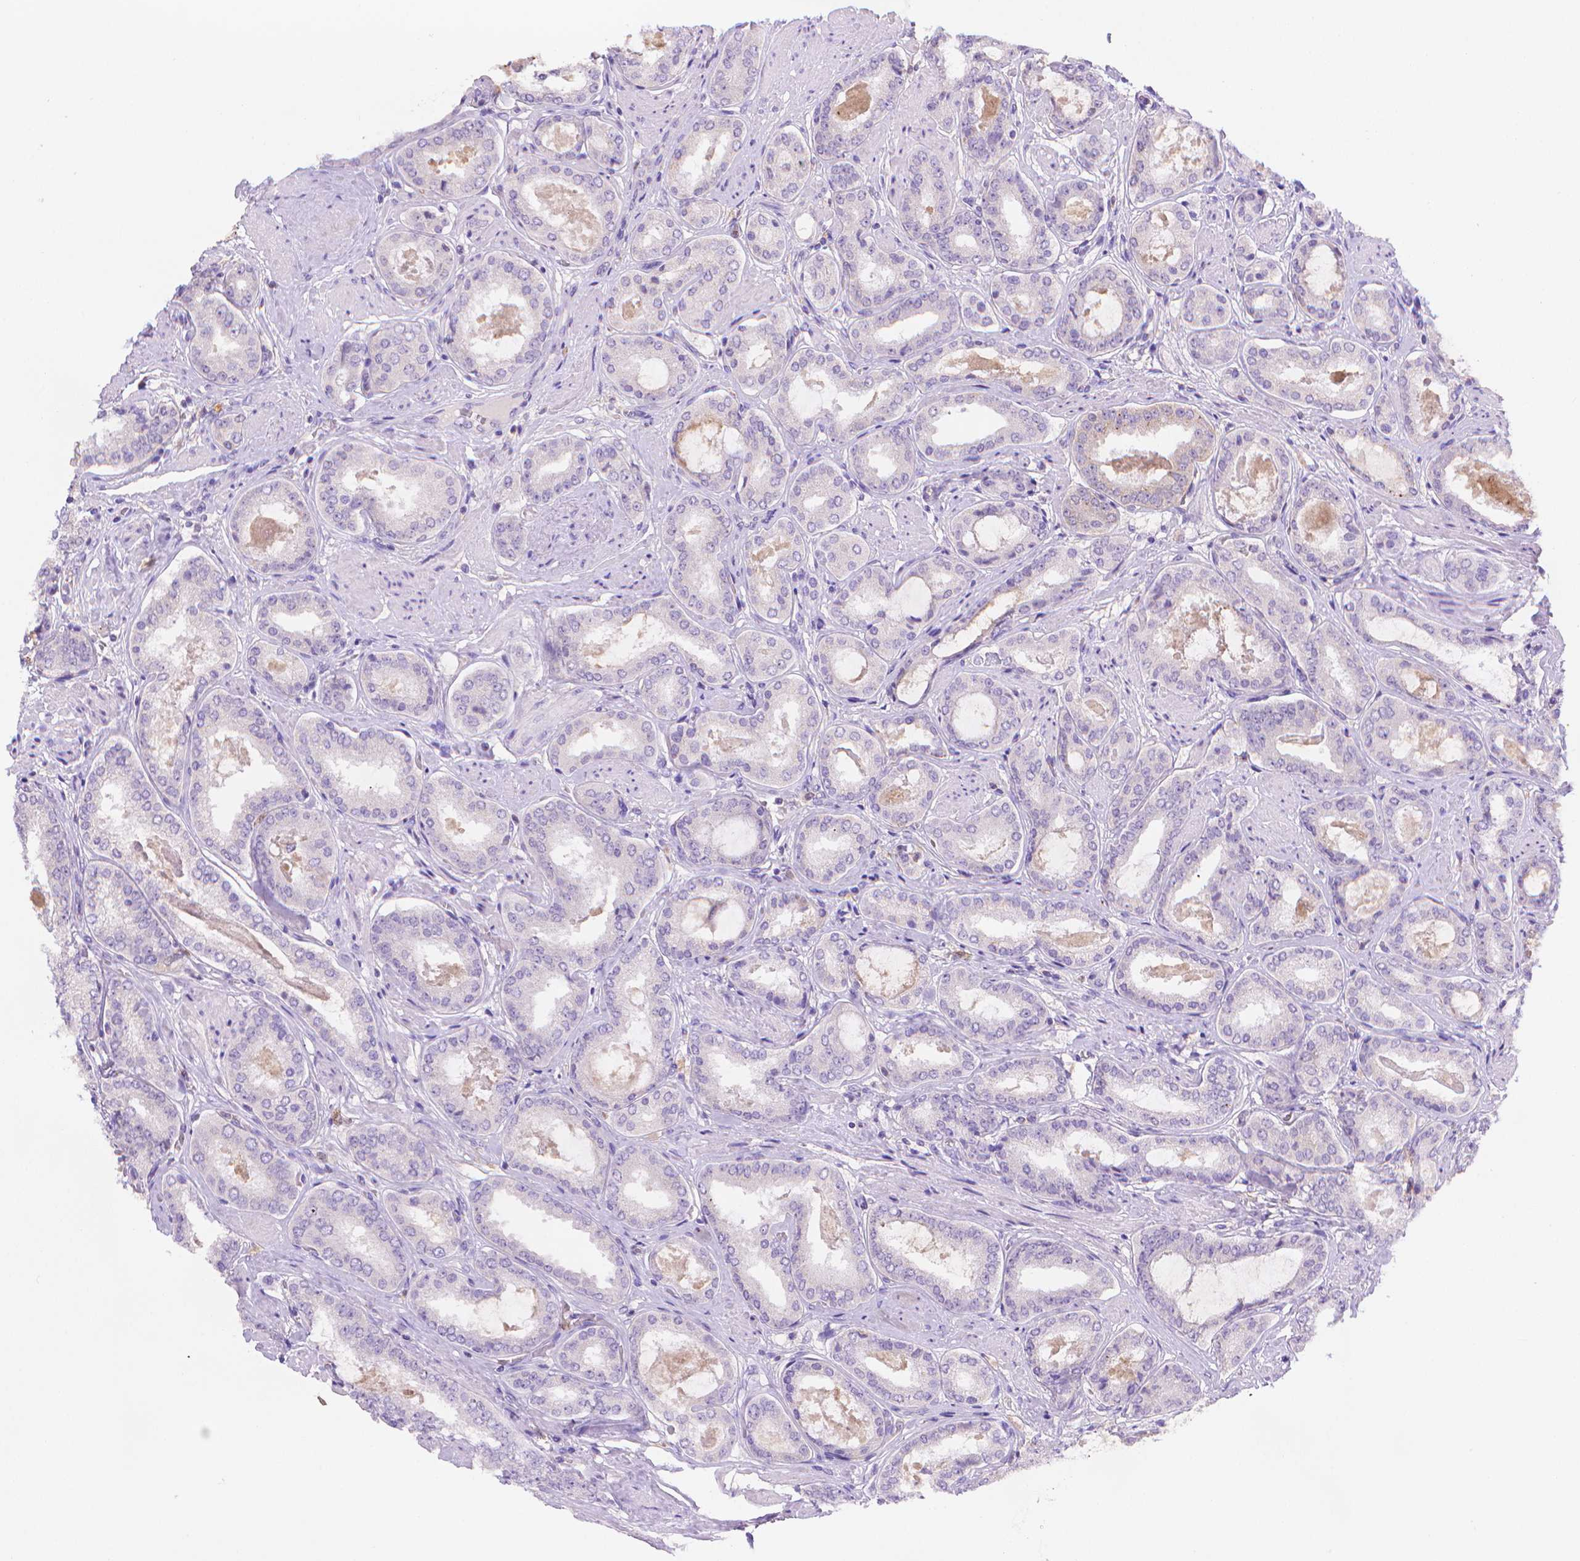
{"staining": {"intensity": "negative", "quantity": "none", "location": "none"}, "tissue": "prostate cancer", "cell_type": "Tumor cells", "image_type": "cancer", "snomed": [{"axis": "morphology", "description": "Adenocarcinoma, High grade"}, {"axis": "topography", "description": "Prostate"}], "caption": "Prostate cancer was stained to show a protein in brown. There is no significant staining in tumor cells. (DAB (3,3'-diaminobenzidine) immunohistochemistry (IHC) visualized using brightfield microscopy, high magnification).", "gene": "FGD2", "patient": {"sex": "male", "age": 63}}